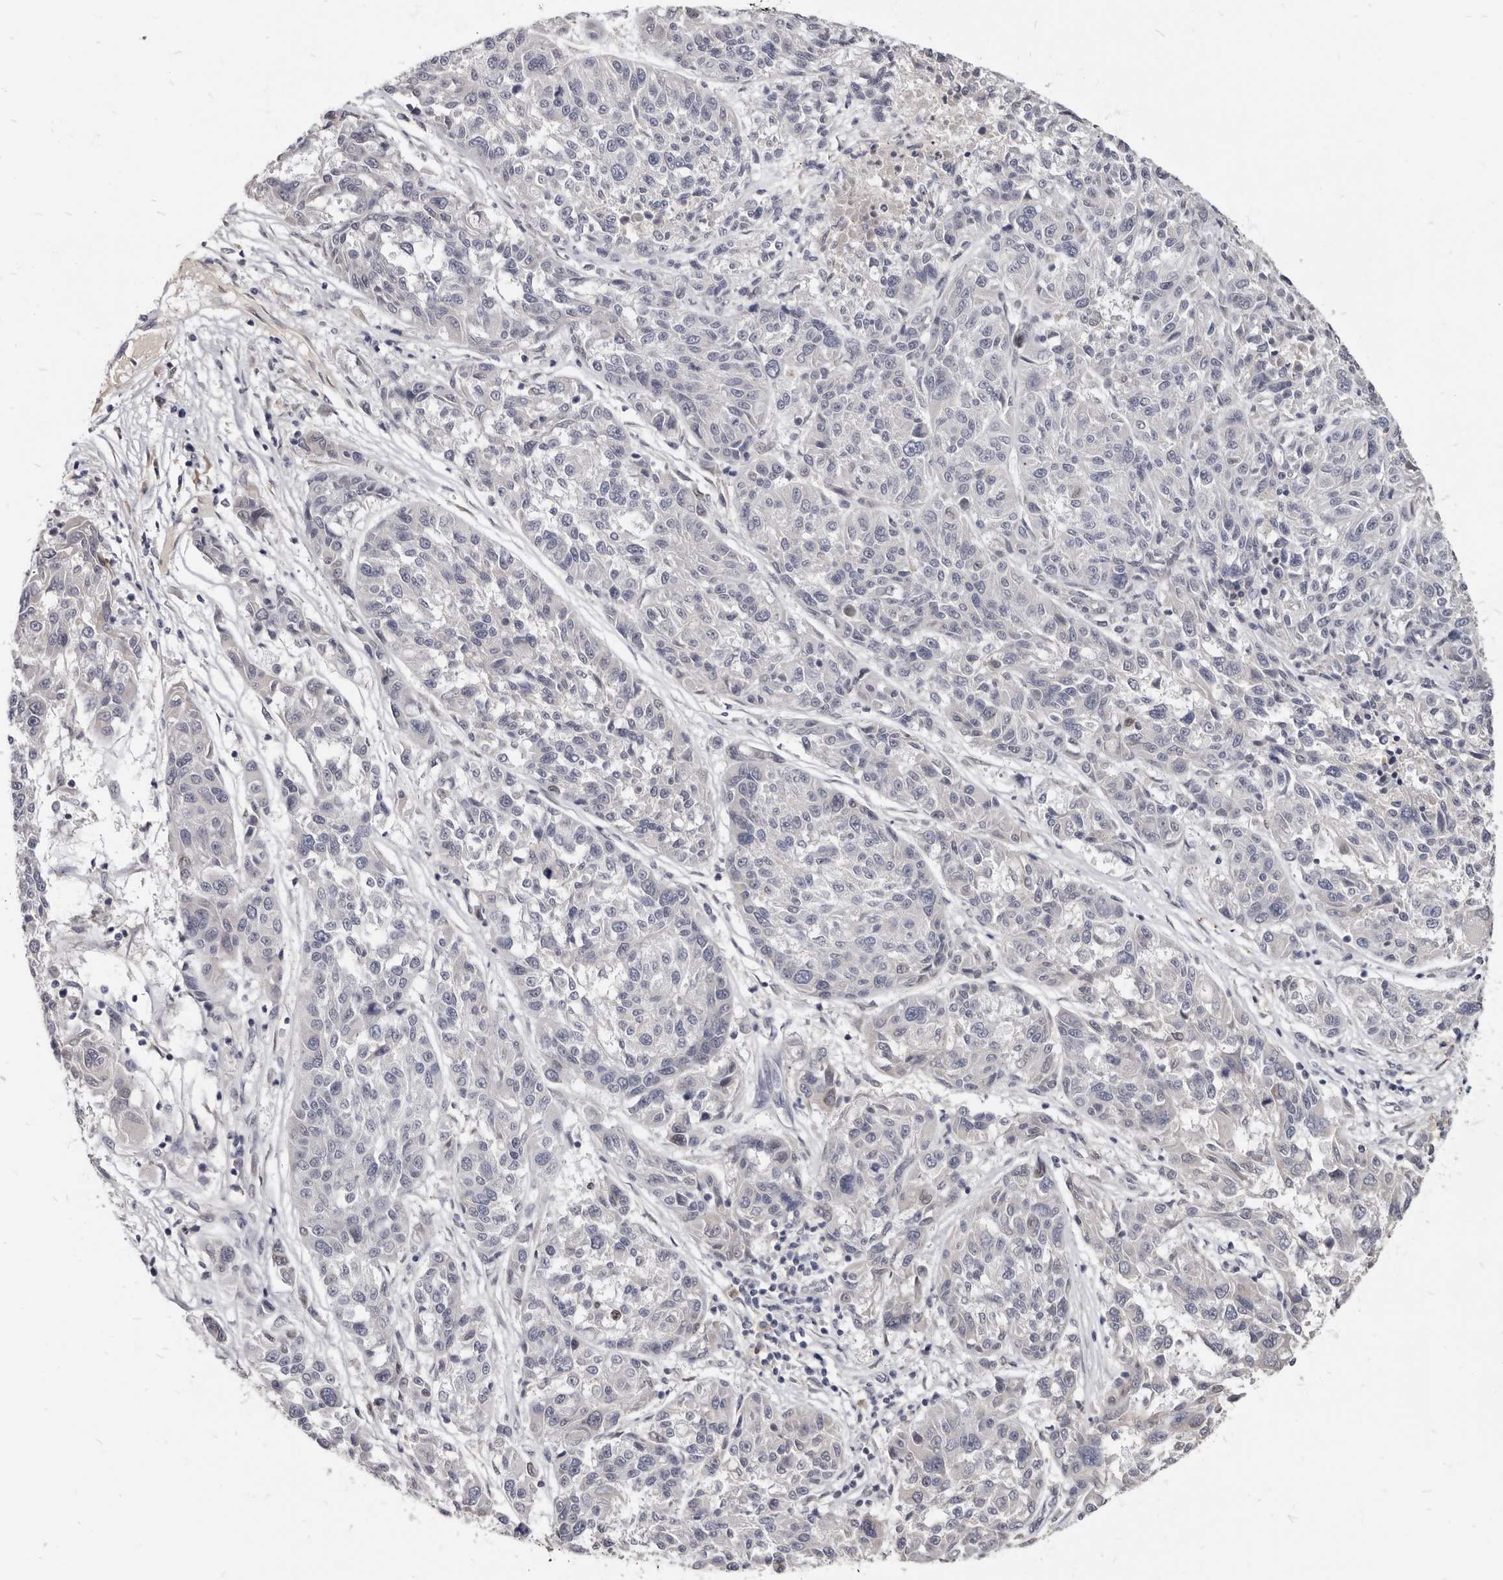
{"staining": {"intensity": "negative", "quantity": "none", "location": "none"}, "tissue": "melanoma", "cell_type": "Tumor cells", "image_type": "cancer", "snomed": [{"axis": "morphology", "description": "Malignant melanoma, NOS"}, {"axis": "topography", "description": "Skin"}], "caption": "Immunohistochemical staining of melanoma displays no significant positivity in tumor cells.", "gene": "MRGPRF", "patient": {"sex": "male", "age": 53}}